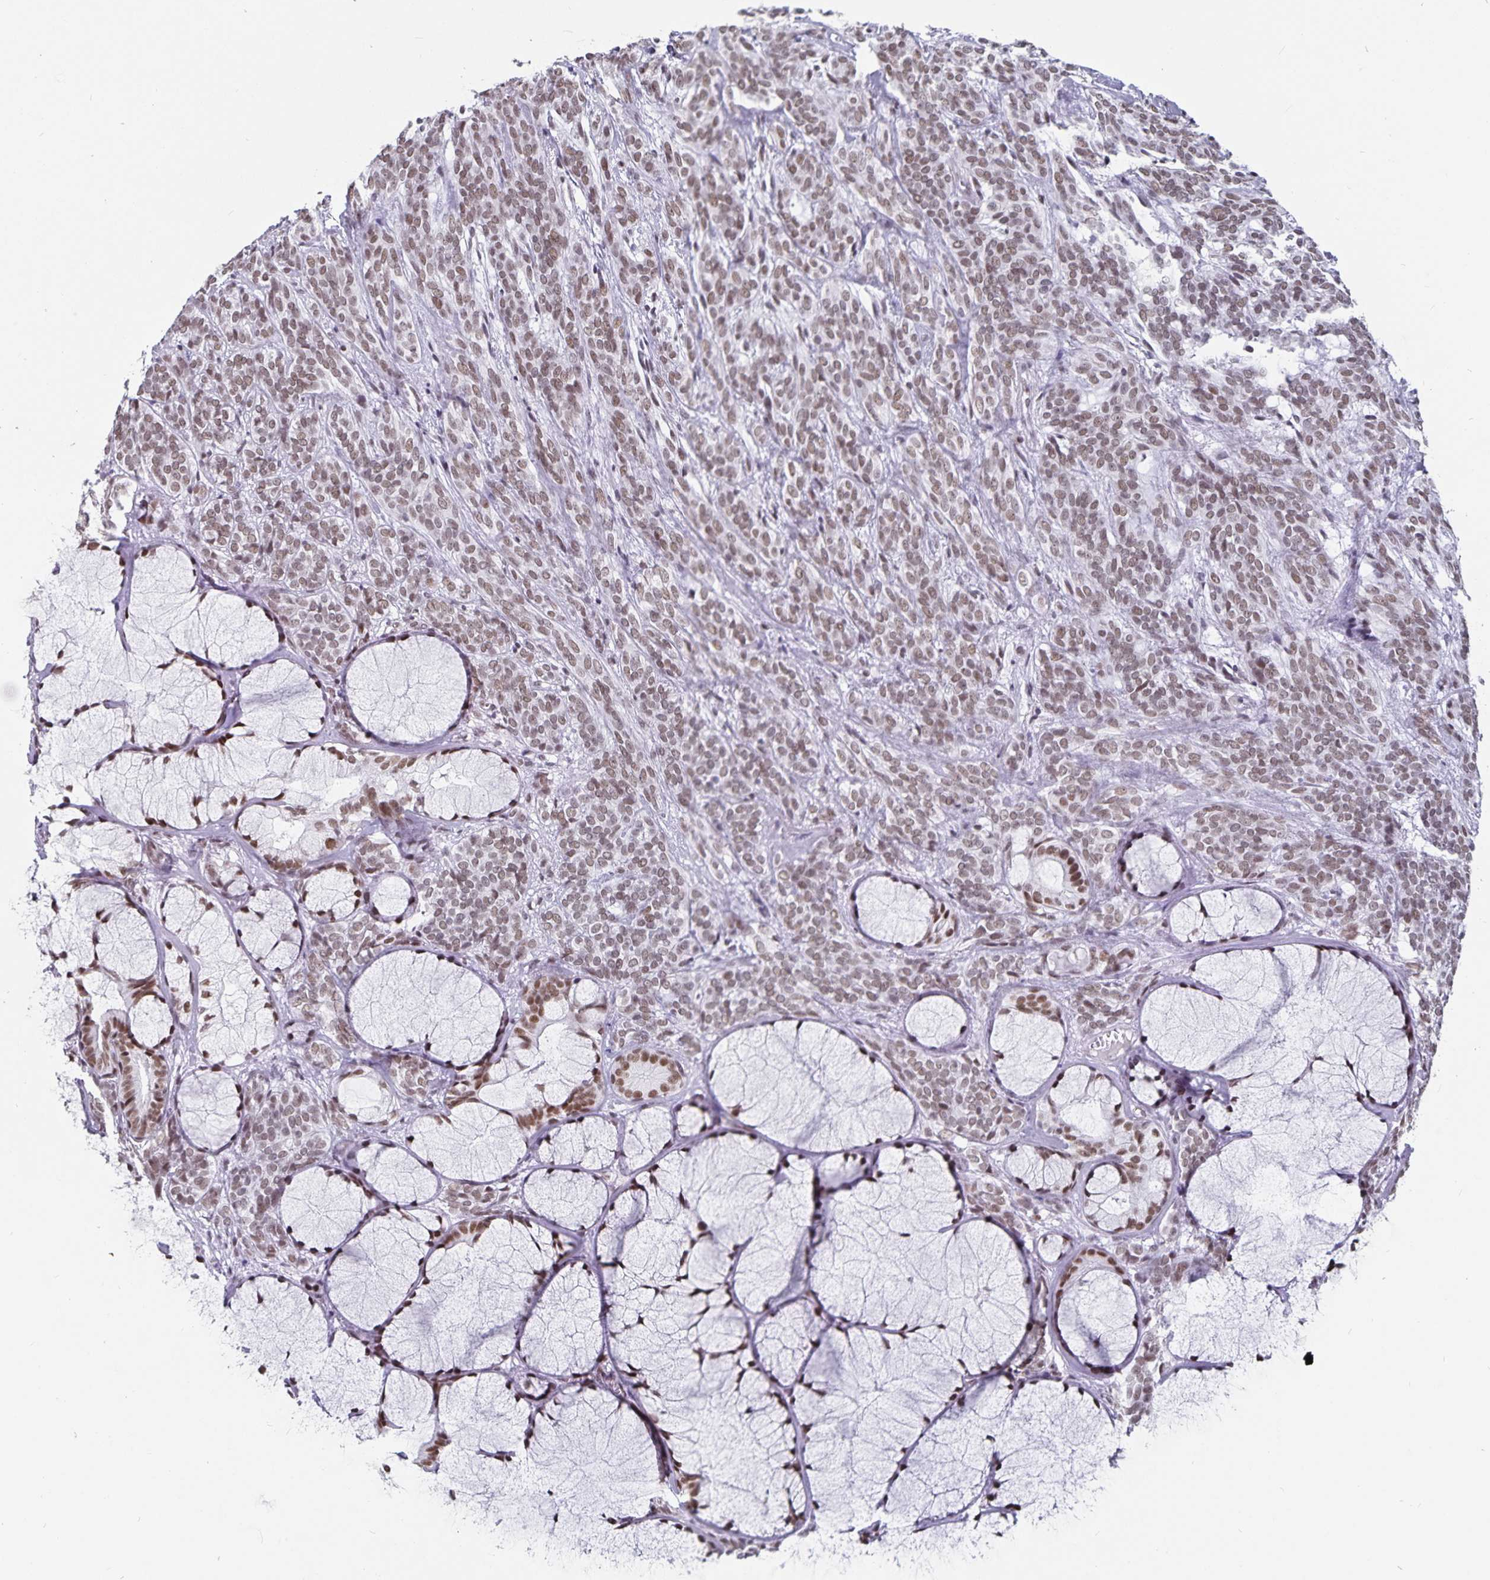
{"staining": {"intensity": "moderate", "quantity": ">75%", "location": "nuclear"}, "tissue": "head and neck cancer", "cell_type": "Tumor cells", "image_type": "cancer", "snomed": [{"axis": "morphology", "description": "Adenocarcinoma, NOS"}, {"axis": "topography", "description": "Head-Neck"}], "caption": "Tumor cells exhibit moderate nuclear staining in about >75% of cells in adenocarcinoma (head and neck).", "gene": "PBX2", "patient": {"sex": "female", "age": 57}}